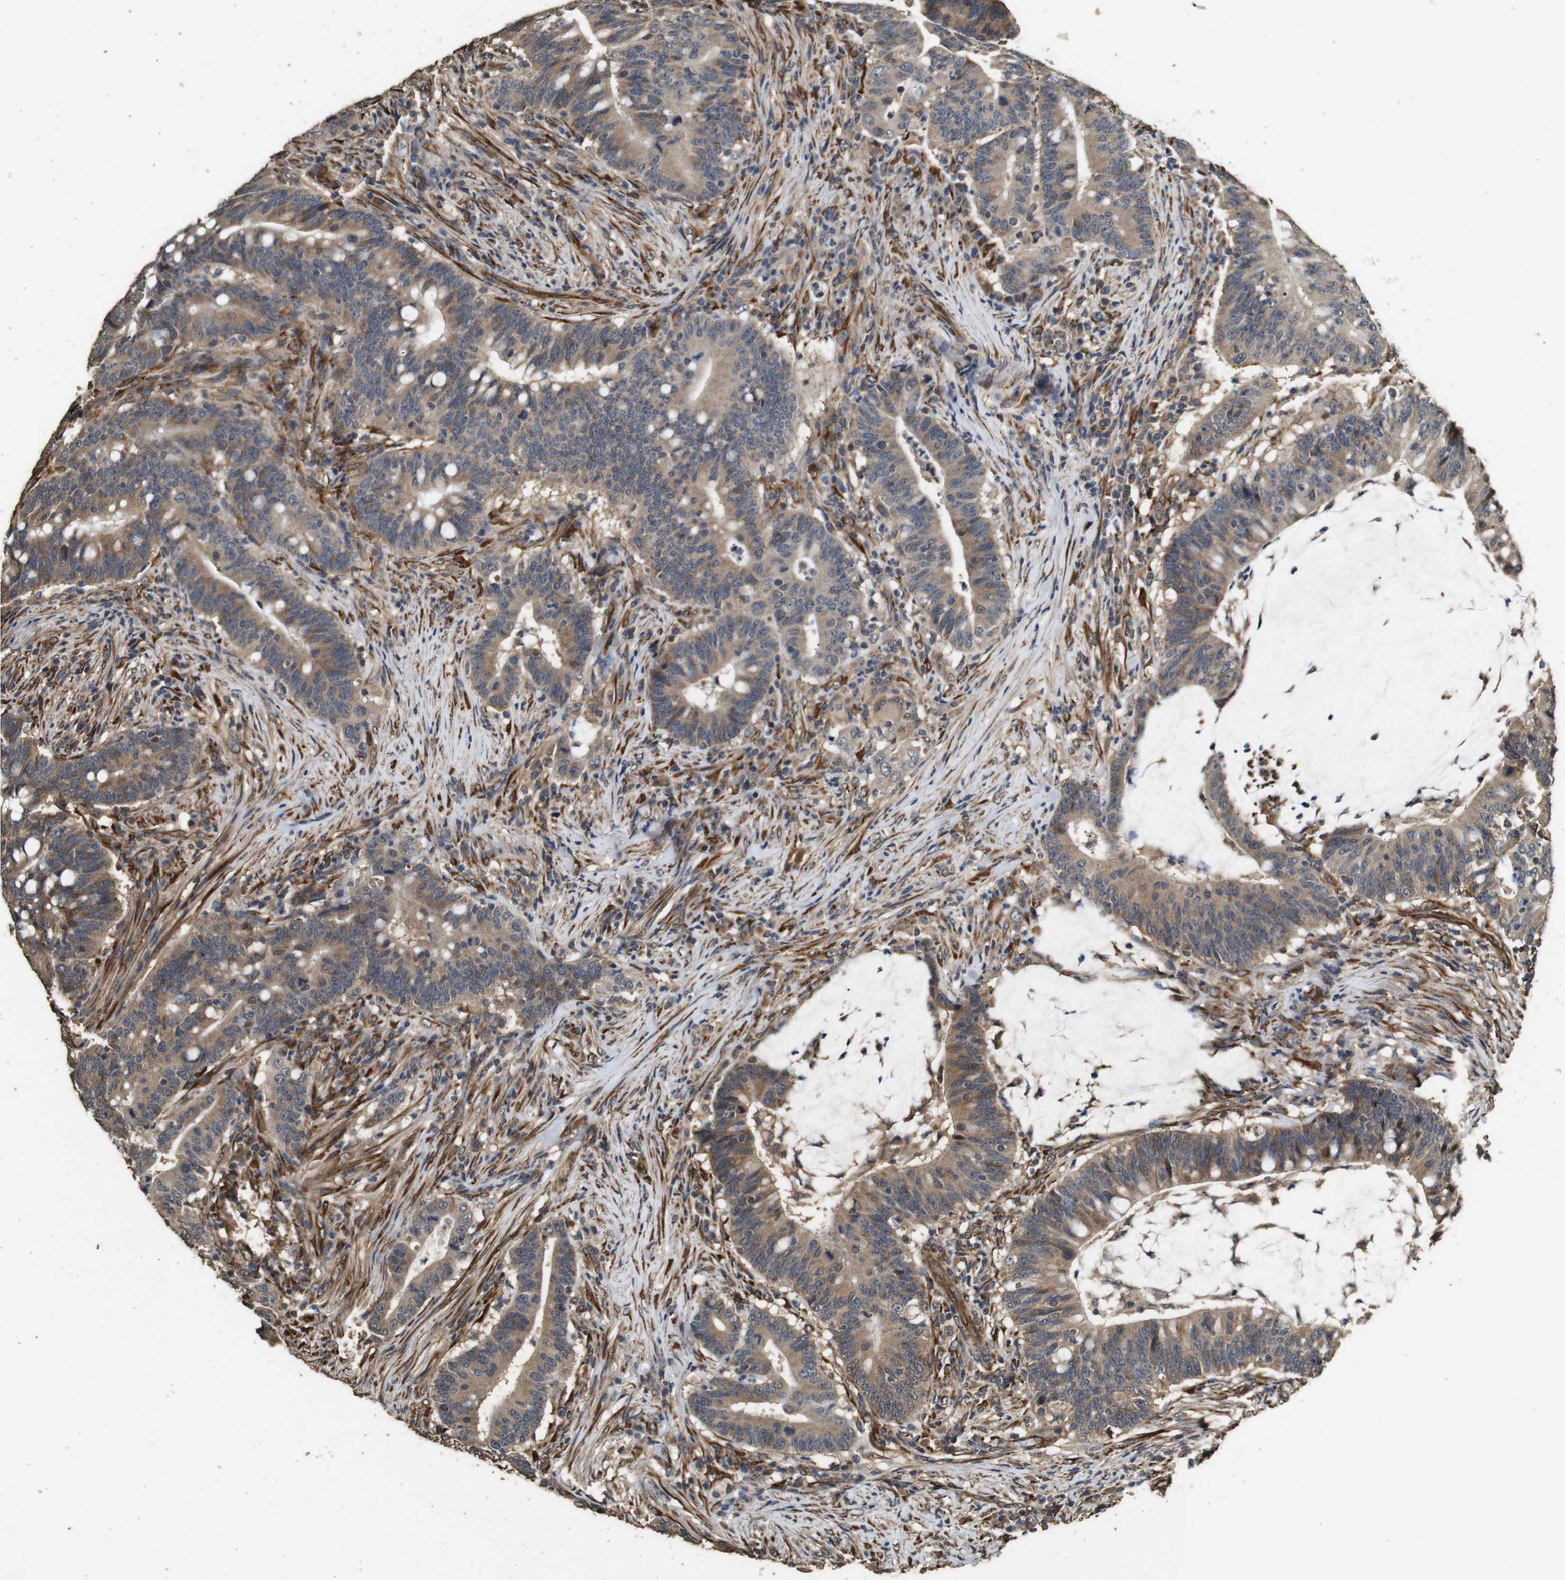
{"staining": {"intensity": "moderate", "quantity": ">75%", "location": "cytoplasmic/membranous"}, "tissue": "colorectal cancer", "cell_type": "Tumor cells", "image_type": "cancer", "snomed": [{"axis": "morphology", "description": "Normal tissue, NOS"}, {"axis": "morphology", "description": "Adenocarcinoma, NOS"}, {"axis": "topography", "description": "Colon"}], "caption": "Protein staining displays moderate cytoplasmic/membranous staining in approximately >75% of tumor cells in colorectal adenocarcinoma. Using DAB (3,3'-diaminobenzidine) (brown) and hematoxylin (blue) stains, captured at high magnification using brightfield microscopy.", "gene": "CNPY4", "patient": {"sex": "female", "age": 66}}